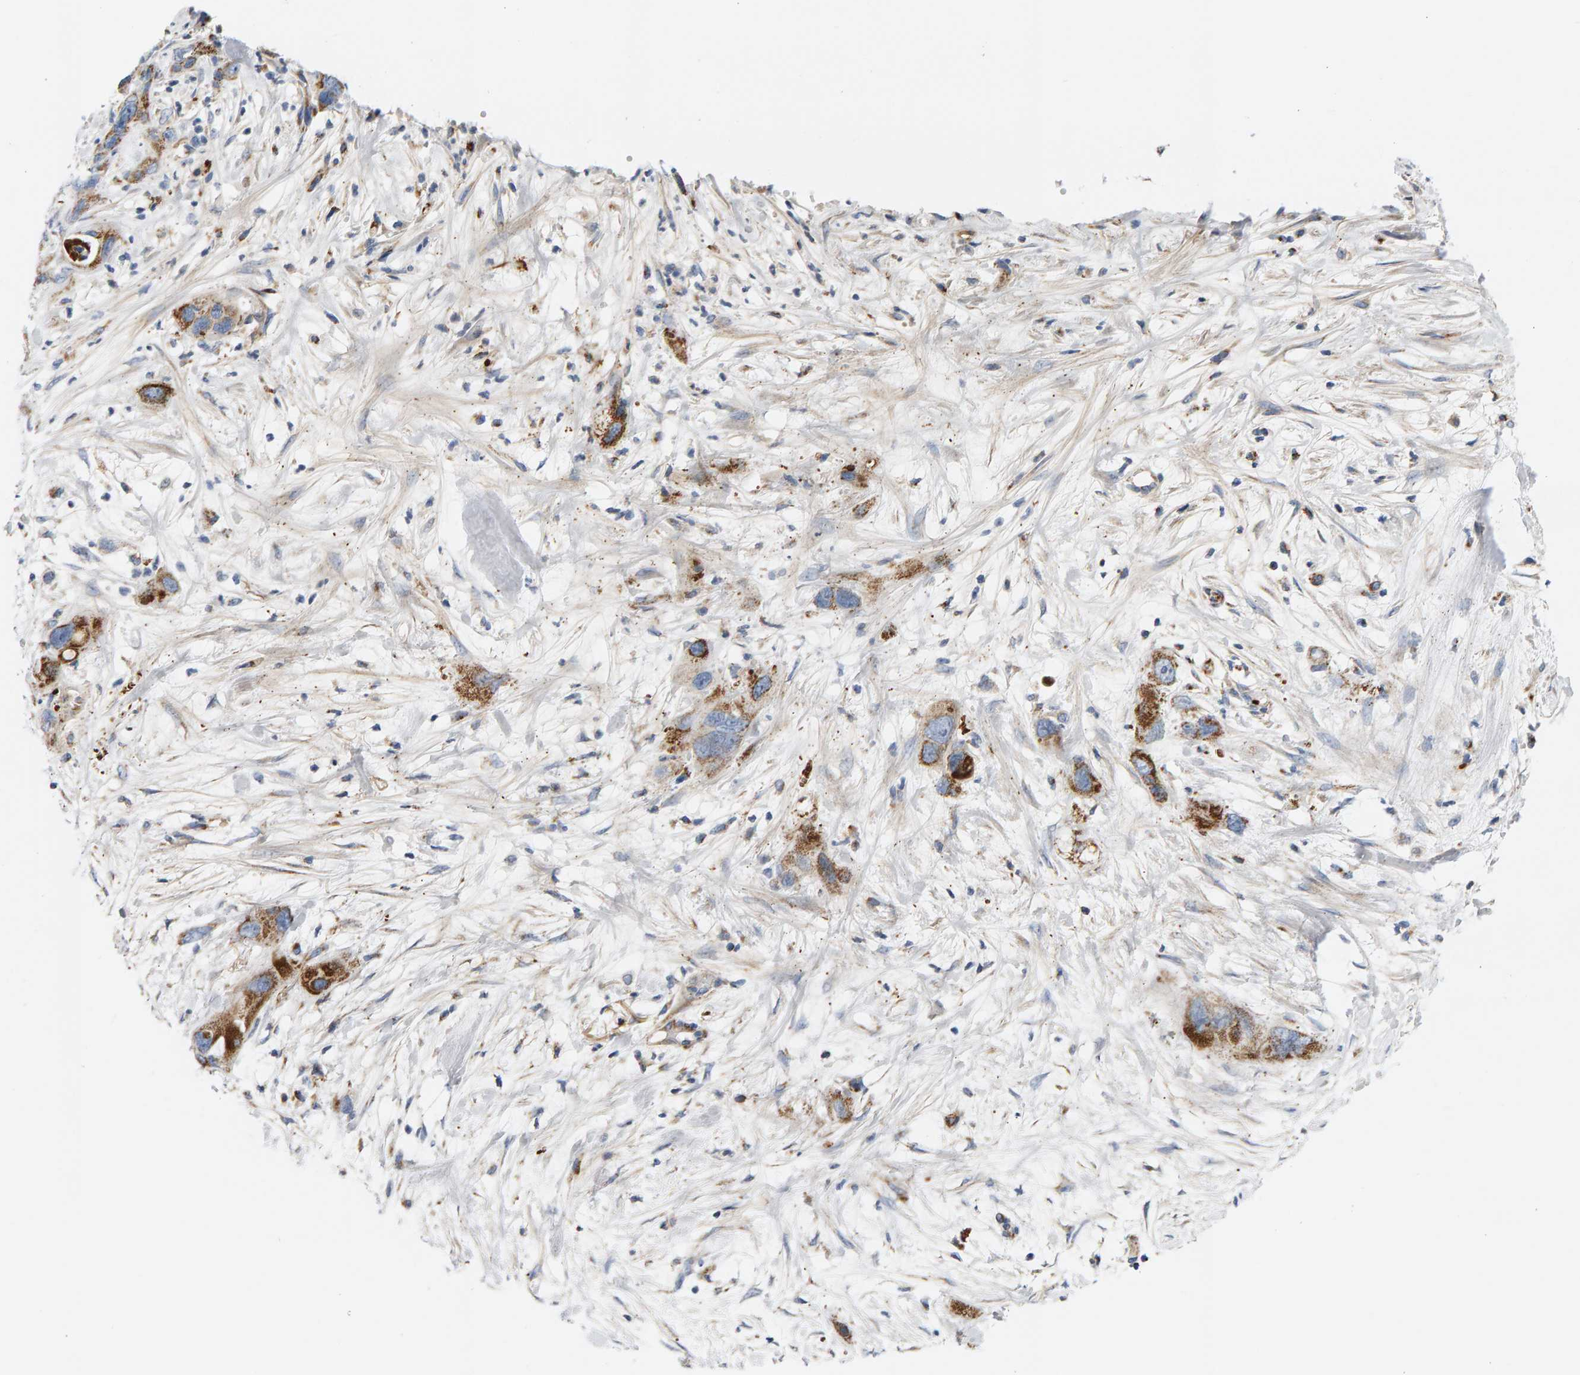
{"staining": {"intensity": "strong", "quantity": ">75%", "location": "cytoplasmic/membranous"}, "tissue": "pancreatic cancer", "cell_type": "Tumor cells", "image_type": "cancer", "snomed": [{"axis": "morphology", "description": "Adenocarcinoma, NOS"}, {"axis": "topography", "description": "Pancreas"}], "caption": "High-power microscopy captured an immunohistochemistry photomicrograph of pancreatic cancer (adenocarcinoma), revealing strong cytoplasmic/membranous positivity in approximately >75% of tumor cells.", "gene": "GGTA1", "patient": {"sex": "female", "age": 71}}